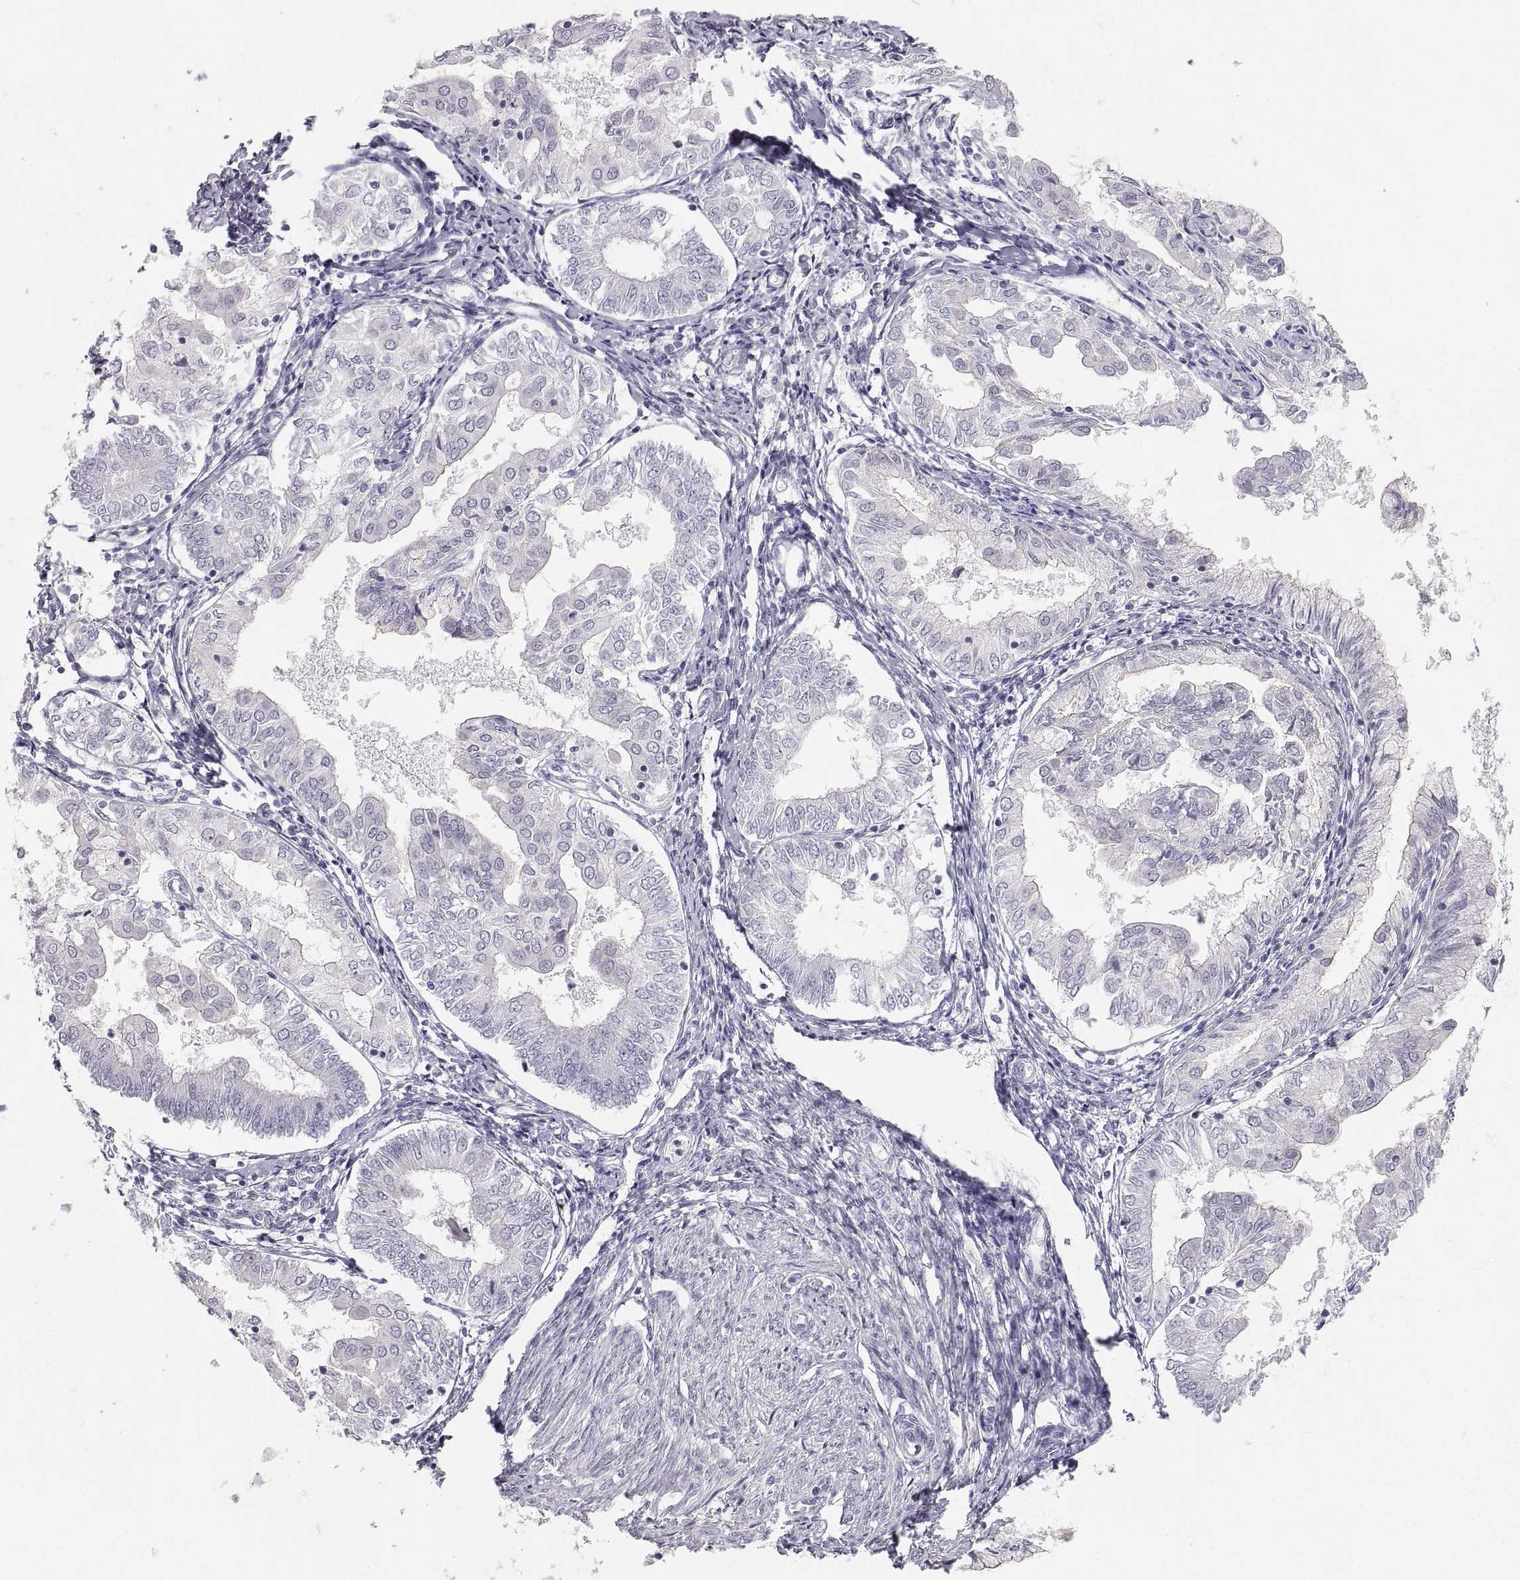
{"staining": {"intensity": "weak", "quantity": "<25%", "location": "cytoplasmic/membranous"}, "tissue": "endometrial cancer", "cell_type": "Tumor cells", "image_type": "cancer", "snomed": [{"axis": "morphology", "description": "Adenocarcinoma, NOS"}, {"axis": "topography", "description": "Endometrium"}], "caption": "Immunohistochemical staining of human endometrial cancer (adenocarcinoma) reveals no significant expression in tumor cells. (DAB immunohistochemistry visualized using brightfield microscopy, high magnification).", "gene": "ZNF185", "patient": {"sex": "female", "age": 68}}